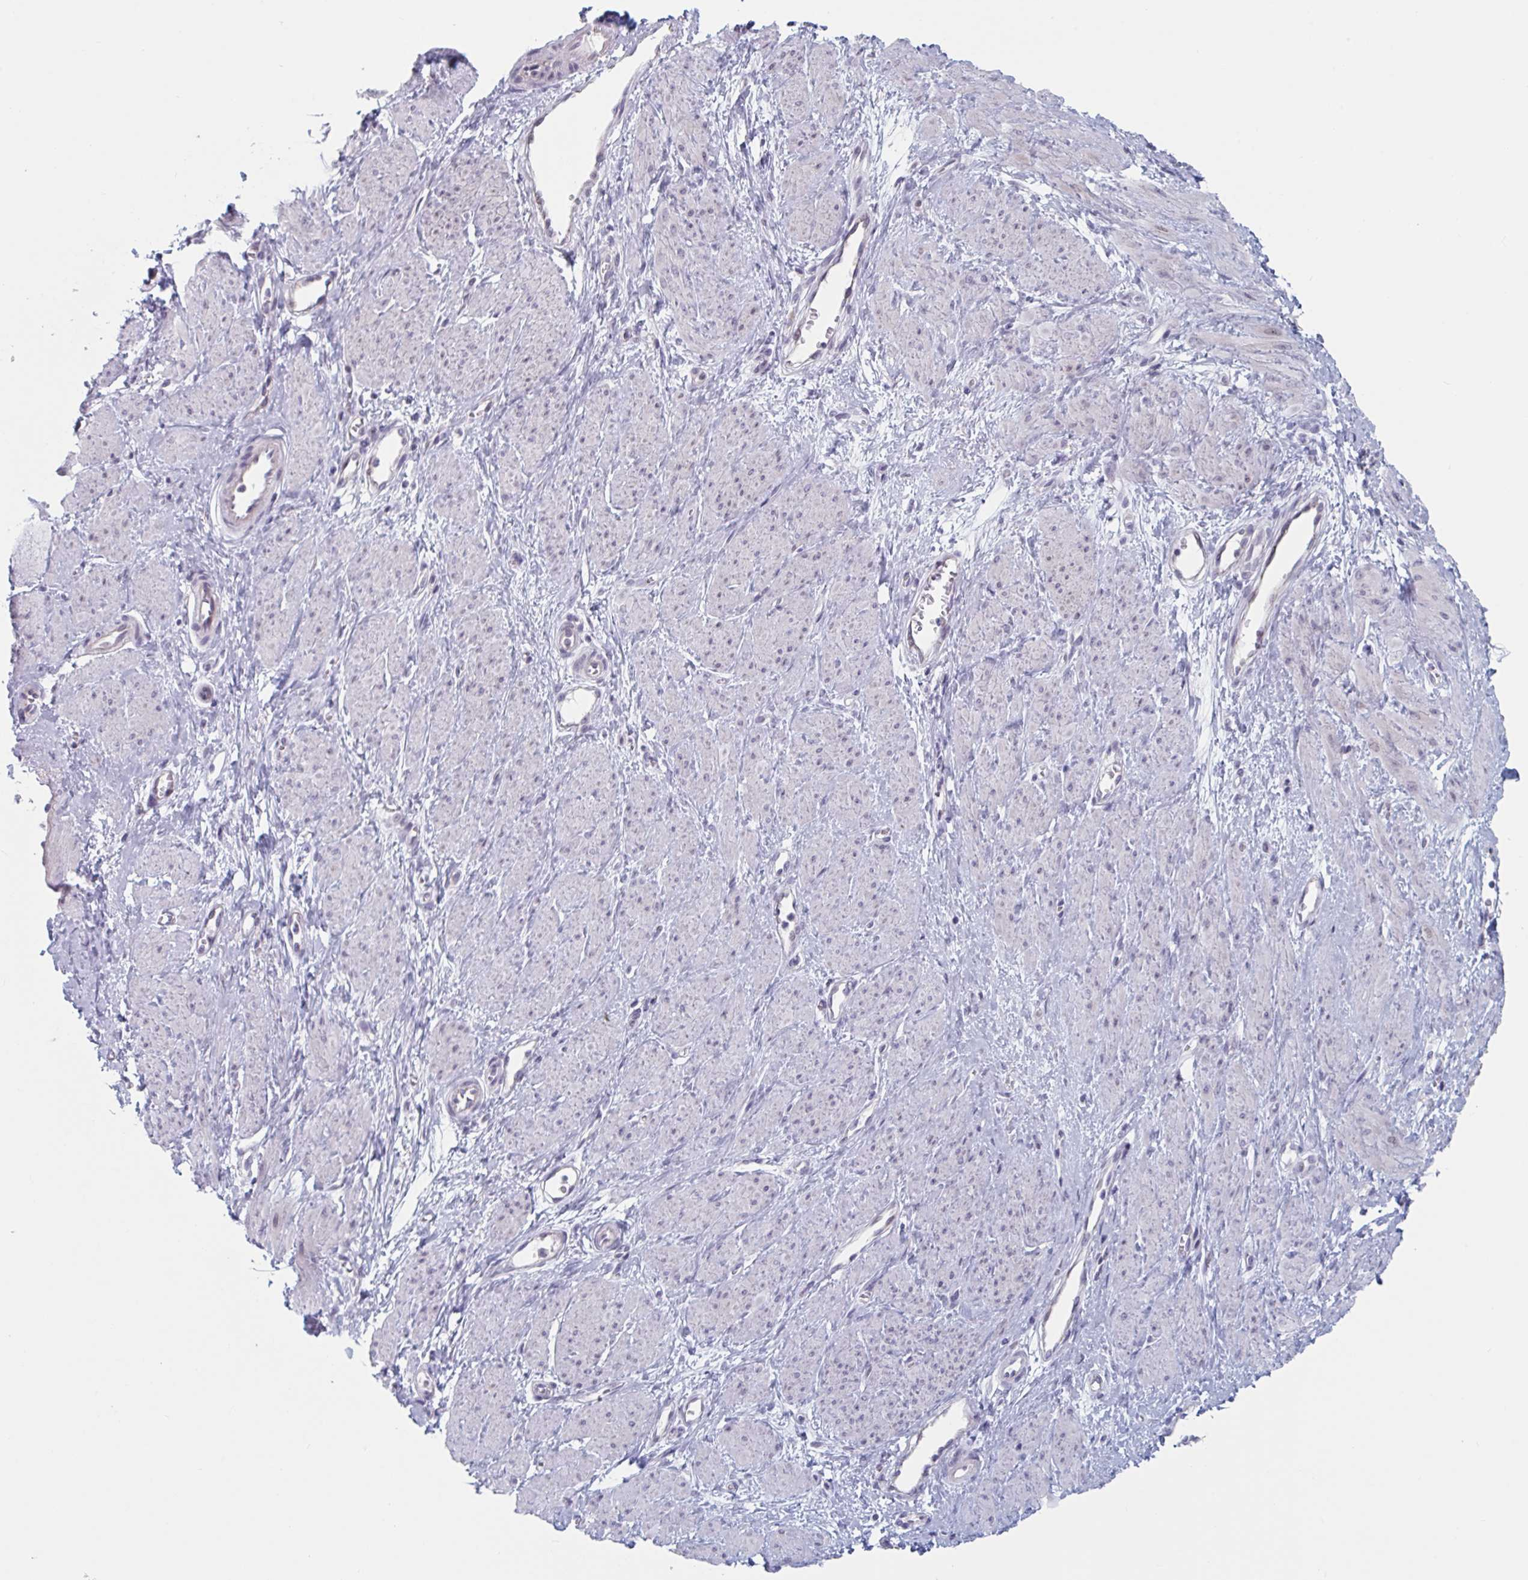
{"staining": {"intensity": "negative", "quantity": "none", "location": "none"}, "tissue": "smooth muscle", "cell_type": "Smooth muscle cells", "image_type": "normal", "snomed": [{"axis": "morphology", "description": "Normal tissue, NOS"}, {"axis": "topography", "description": "Smooth muscle"}, {"axis": "topography", "description": "Uterus"}], "caption": "The image reveals no staining of smooth muscle cells in unremarkable smooth muscle. (DAB immunohistochemistry (IHC) visualized using brightfield microscopy, high magnification).", "gene": "FOXA1", "patient": {"sex": "female", "age": 39}}